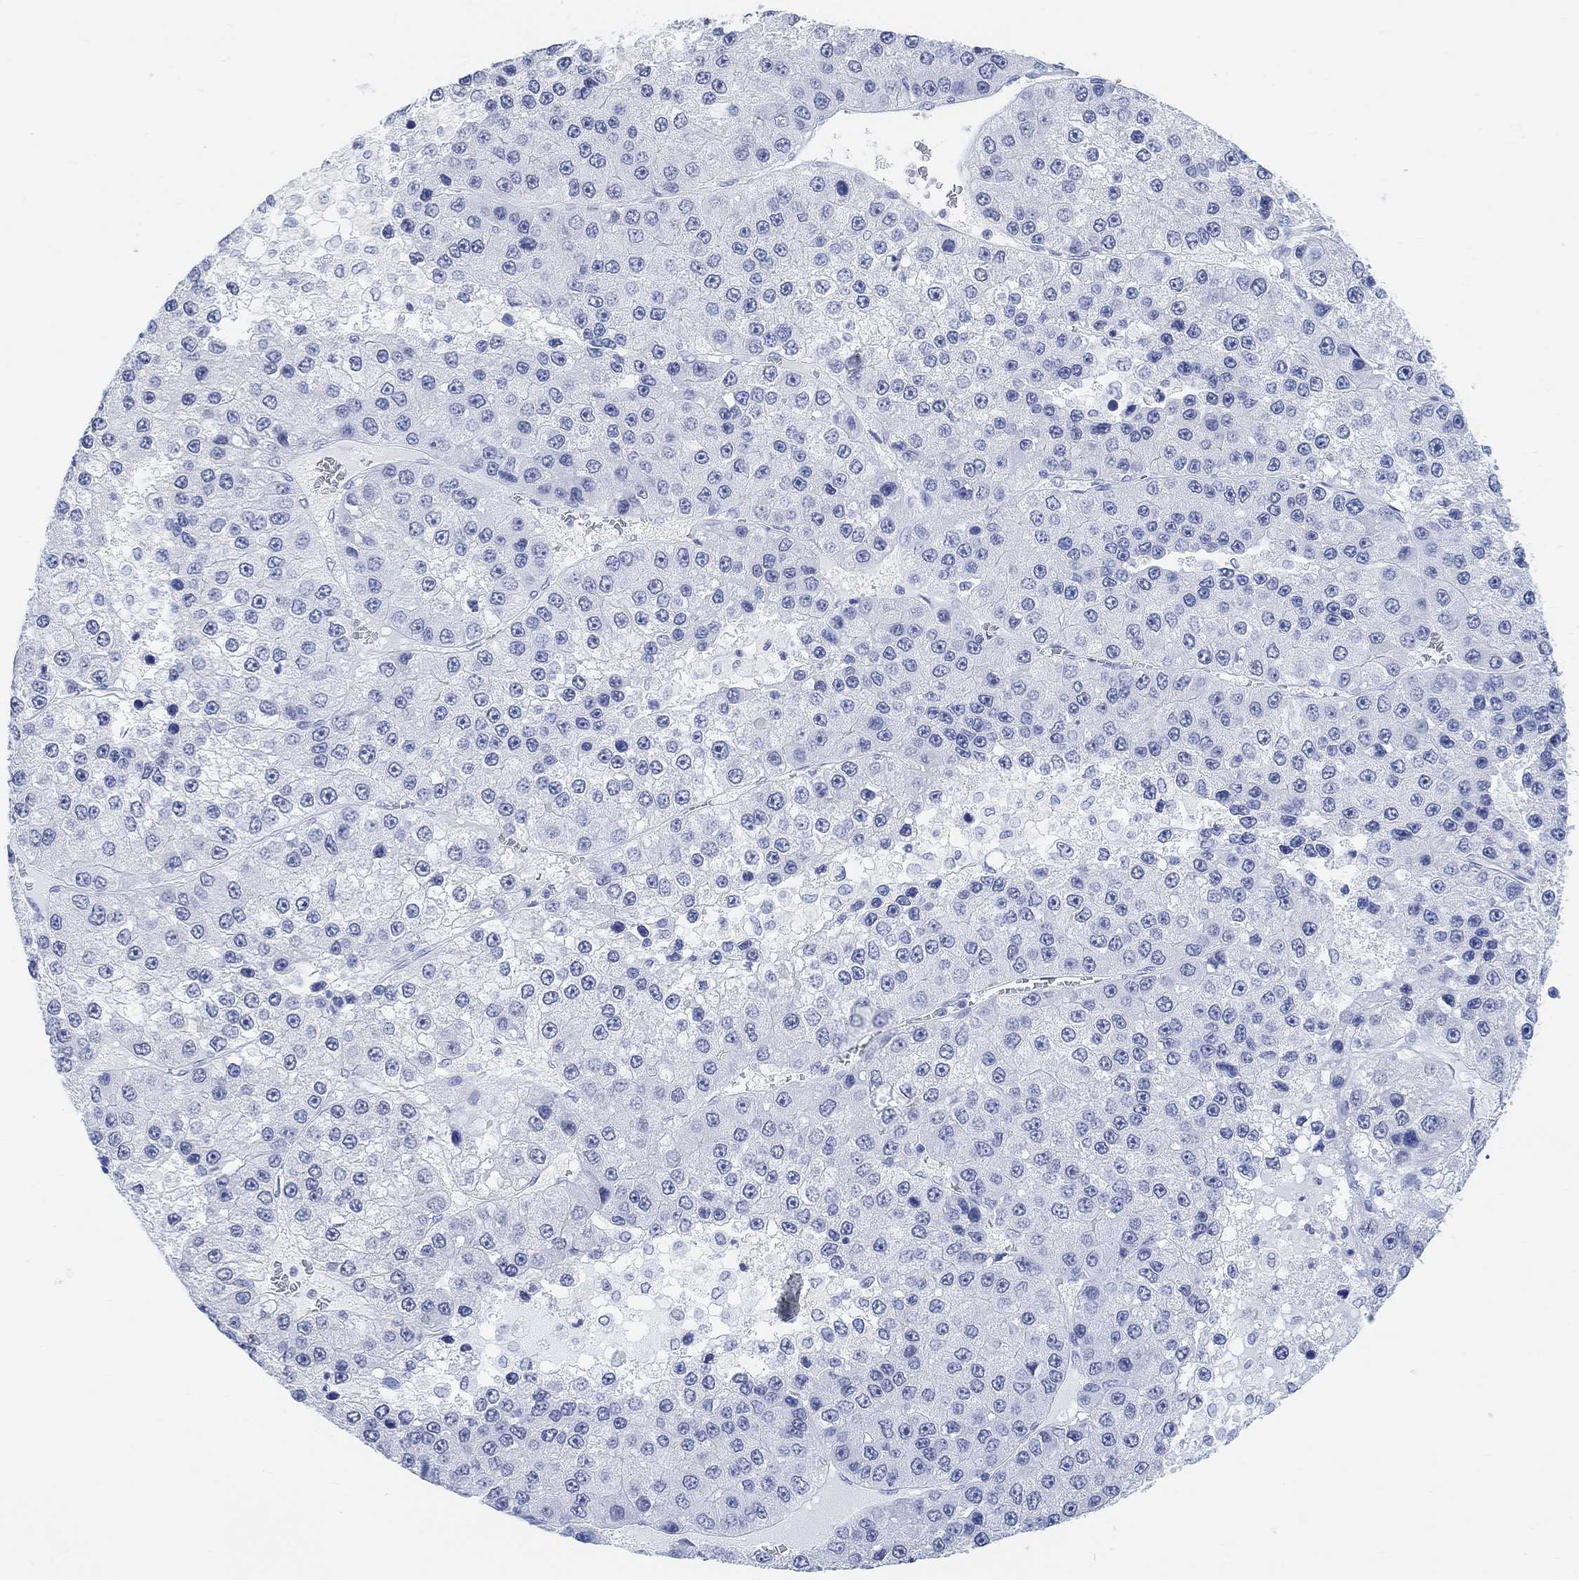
{"staining": {"intensity": "negative", "quantity": "none", "location": "none"}, "tissue": "liver cancer", "cell_type": "Tumor cells", "image_type": "cancer", "snomed": [{"axis": "morphology", "description": "Carcinoma, Hepatocellular, NOS"}, {"axis": "topography", "description": "Liver"}], "caption": "Immunohistochemistry of human liver cancer (hepatocellular carcinoma) demonstrates no positivity in tumor cells.", "gene": "ENO4", "patient": {"sex": "female", "age": 73}}